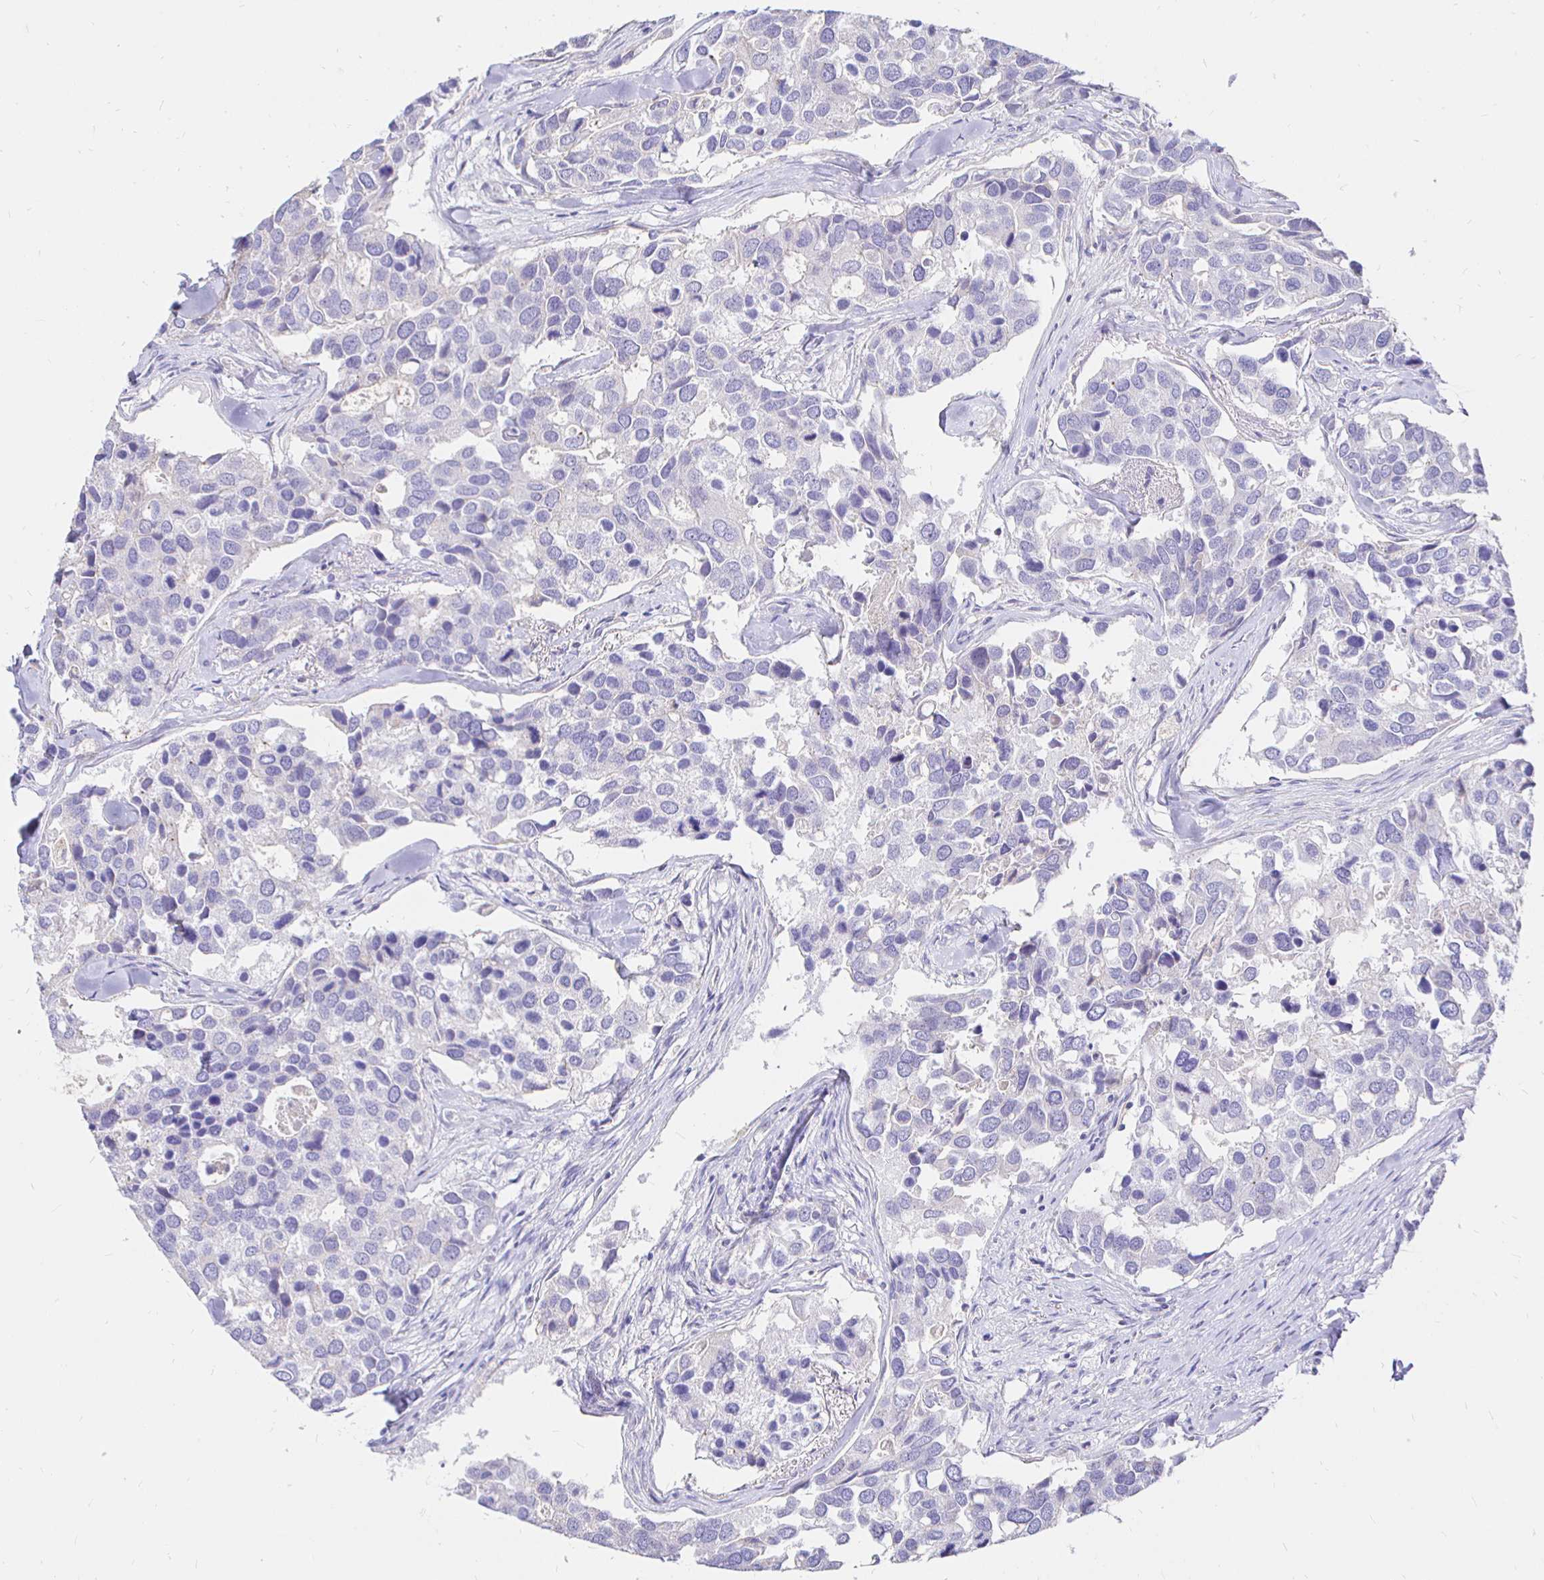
{"staining": {"intensity": "negative", "quantity": "none", "location": "none"}, "tissue": "breast cancer", "cell_type": "Tumor cells", "image_type": "cancer", "snomed": [{"axis": "morphology", "description": "Duct carcinoma"}, {"axis": "topography", "description": "Breast"}], "caption": "Immunohistochemistry (IHC) of human breast intraductal carcinoma demonstrates no staining in tumor cells.", "gene": "NECAB1", "patient": {"sex": "female", "age": 83}}